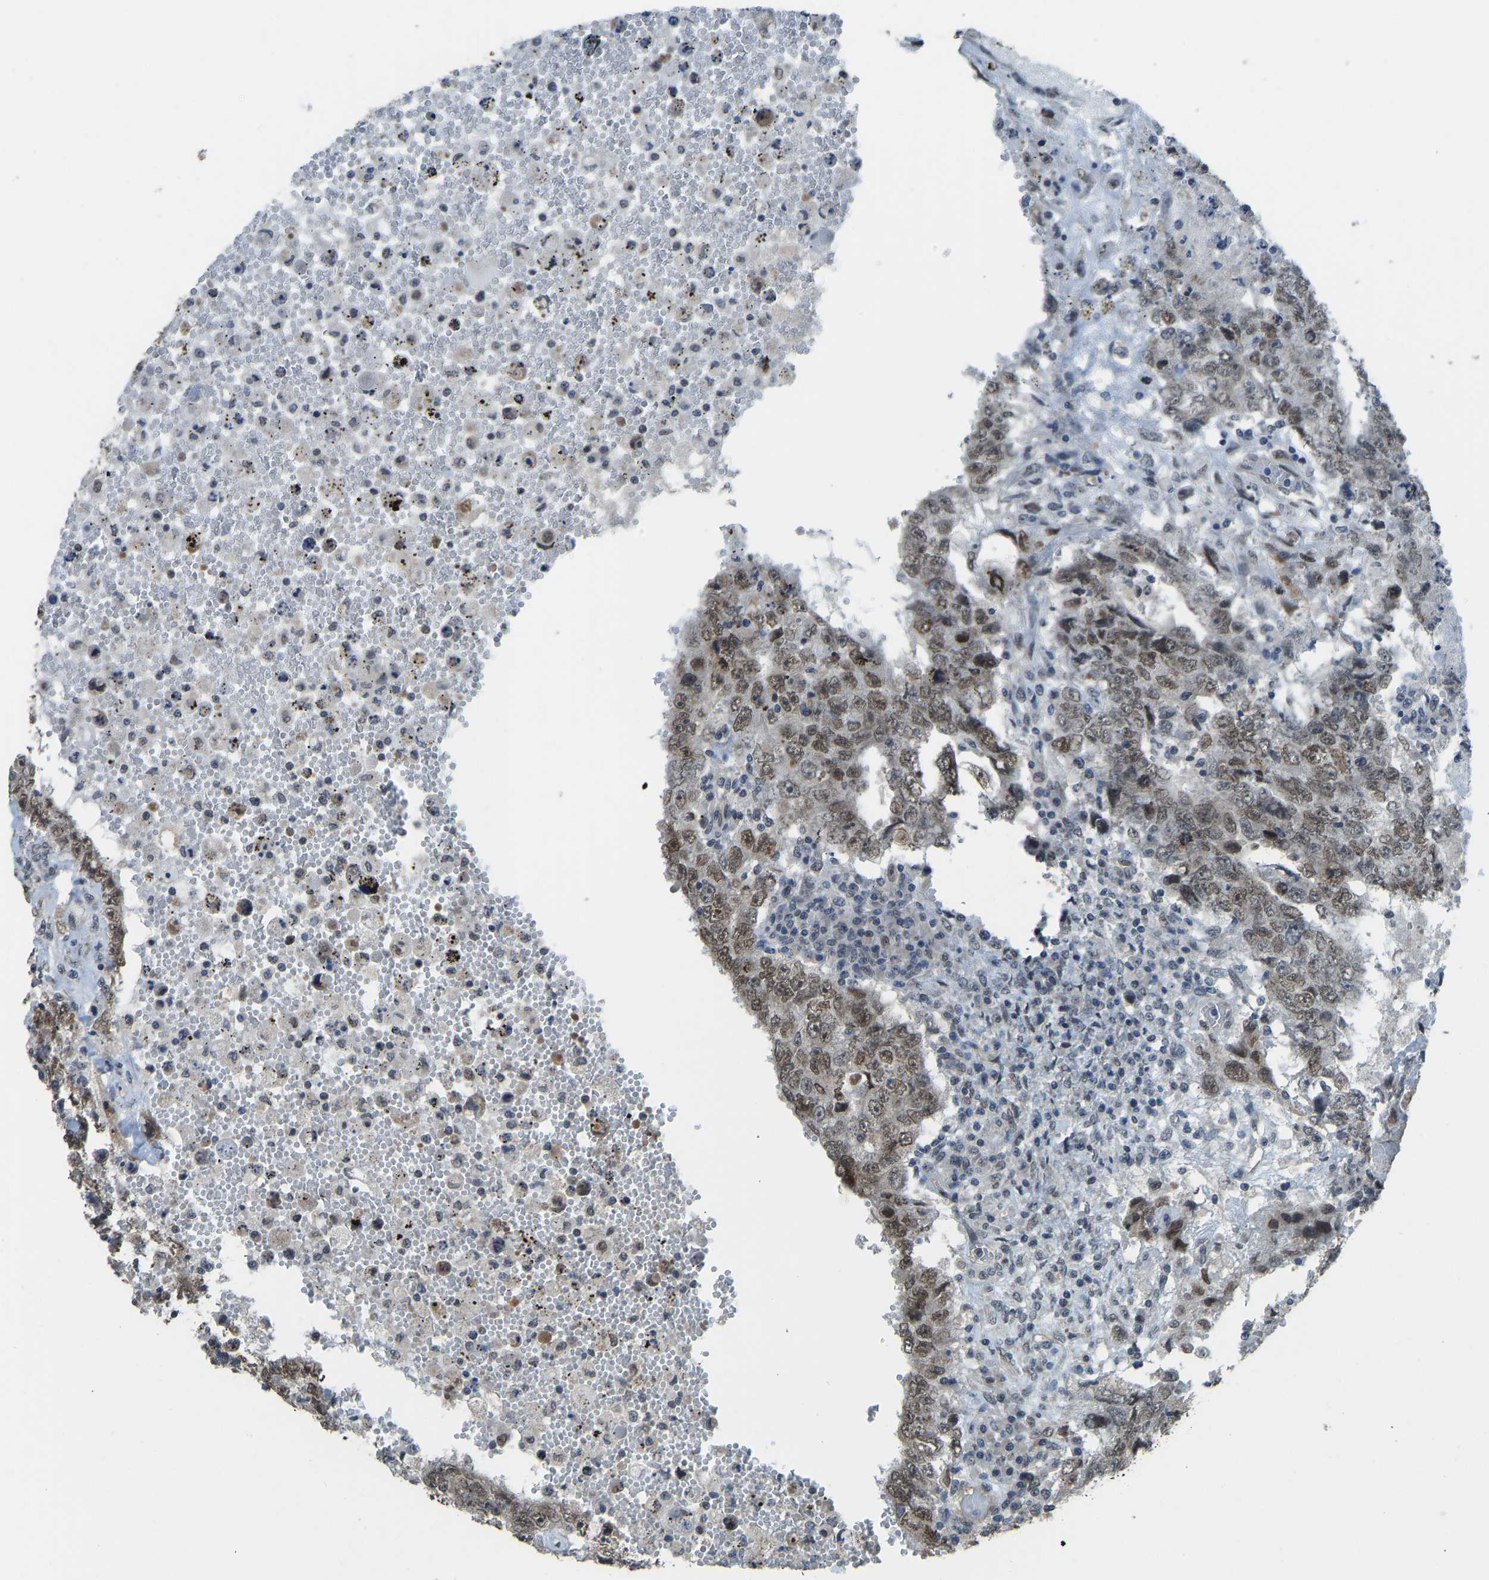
{"staining": {"intensity": "moderate", "quantity": "25%-75%", "location": "nuclear"}, "tissue": "testis cancer", "cell_type": "Tumor cells", "image_type": "cancer", "snomed": [{"axis": "morphology", "description": "Carcinoma, Embryonal, NOS"}, {"axis": "topography", "description": "Testis"}], "caption": "The photomicrograph shows a brown stain indicating the presence of a protein in the nuclear of tumor cells in testis embryonal carcinoma. (DAB IHC with brightfield microscopy, high magnification).", "gene": "KPNA6", "patient": {"sex": "male", "age": 26}}